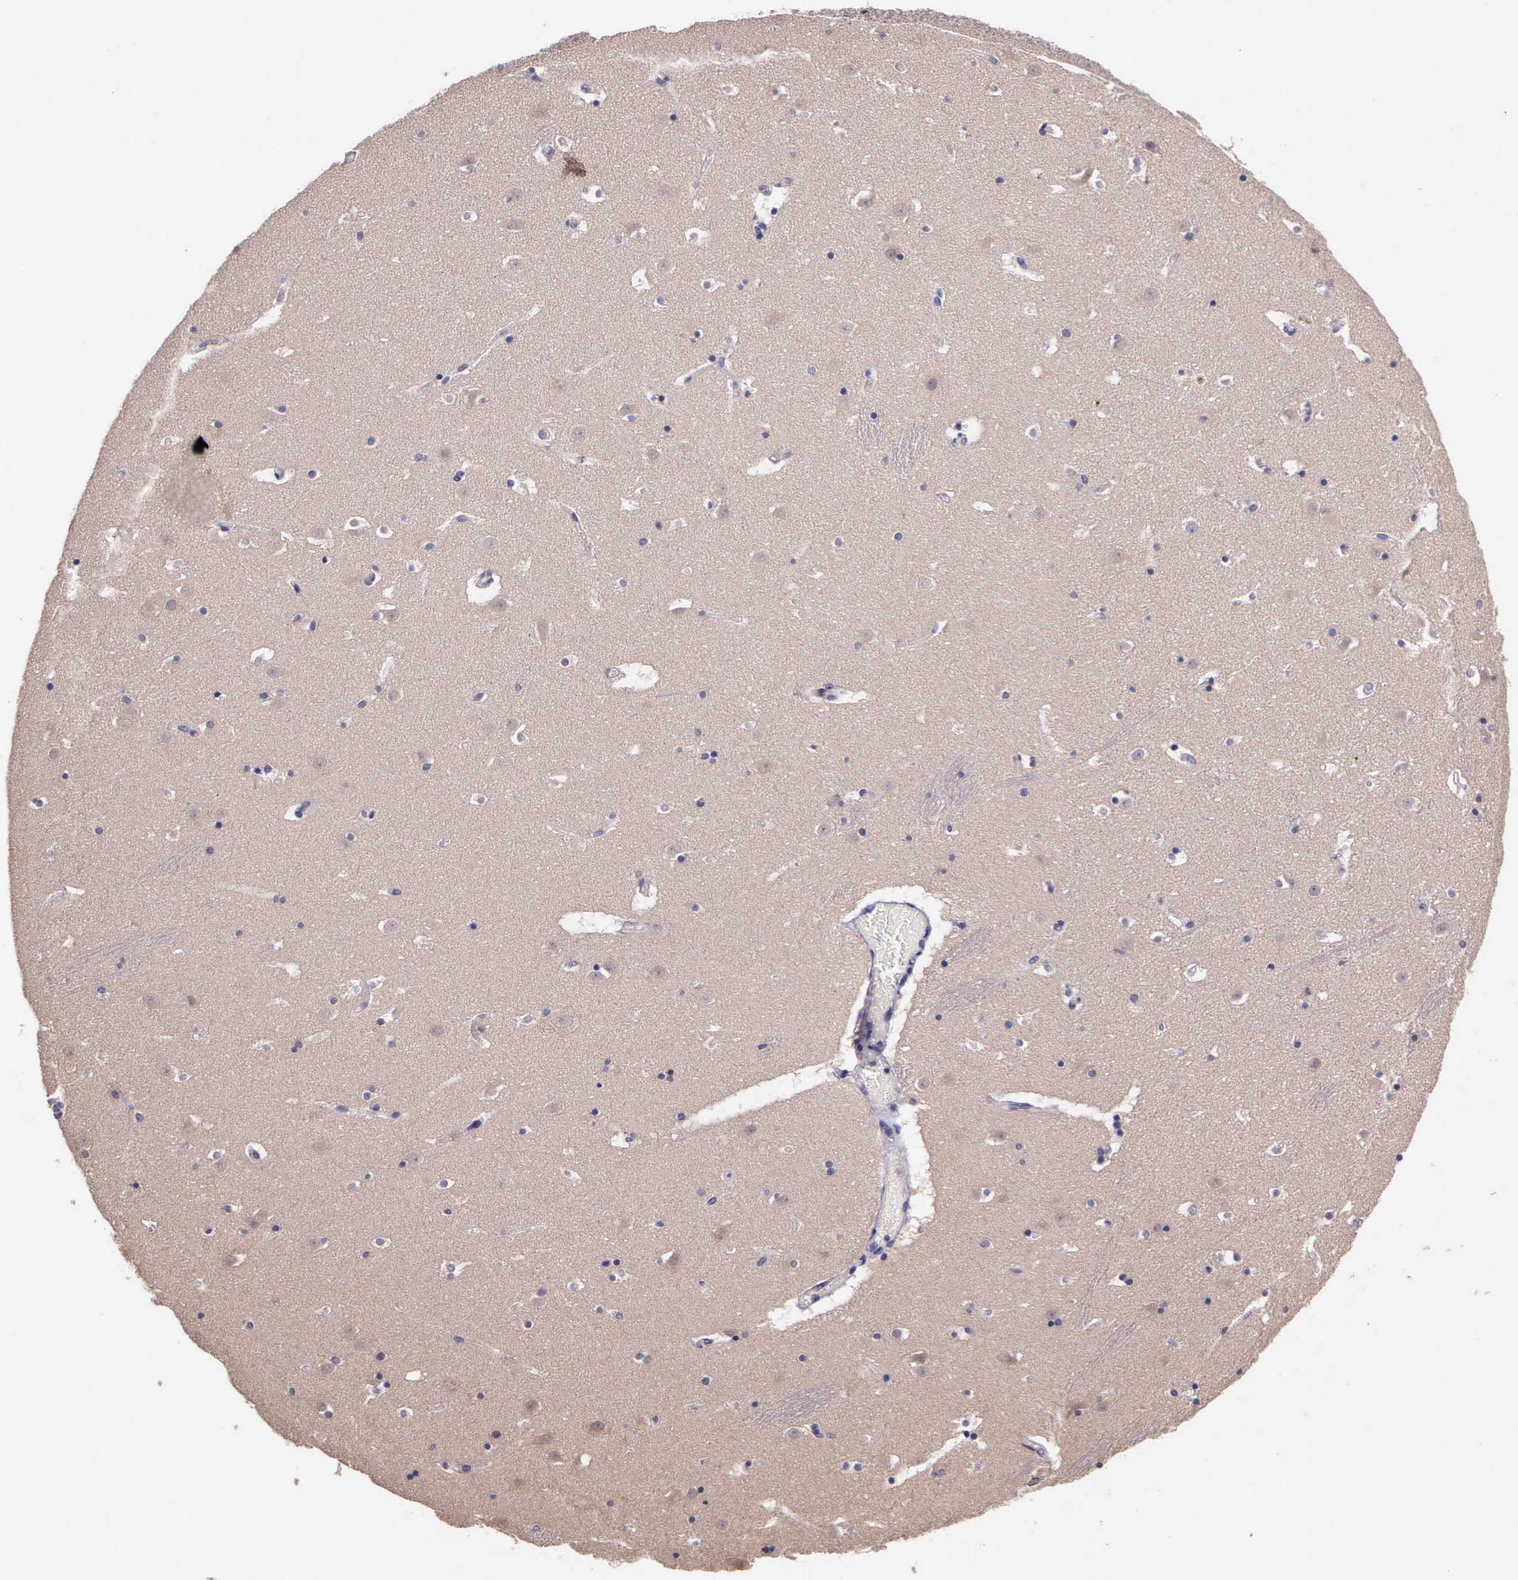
{"staining": {"intensity": "negative", "quantity": "none", "location": "none"}, "tissue": "caudate", "cell_type": "Glial cells", "image_type": "normal", "snomed": [{"axis": "morphology", "description": "Normal tissue, NOS"}, {"axis": "topography", "description": "Lateral ventricle wall"}], "caption": "A high-resolution photomicrograph shows immunohistochemistry staining of benign caudate, which reveals no significant expression in glial cells.", "gene": "IGBP1P2", "patient": {"sex": "male", "age": 45}}